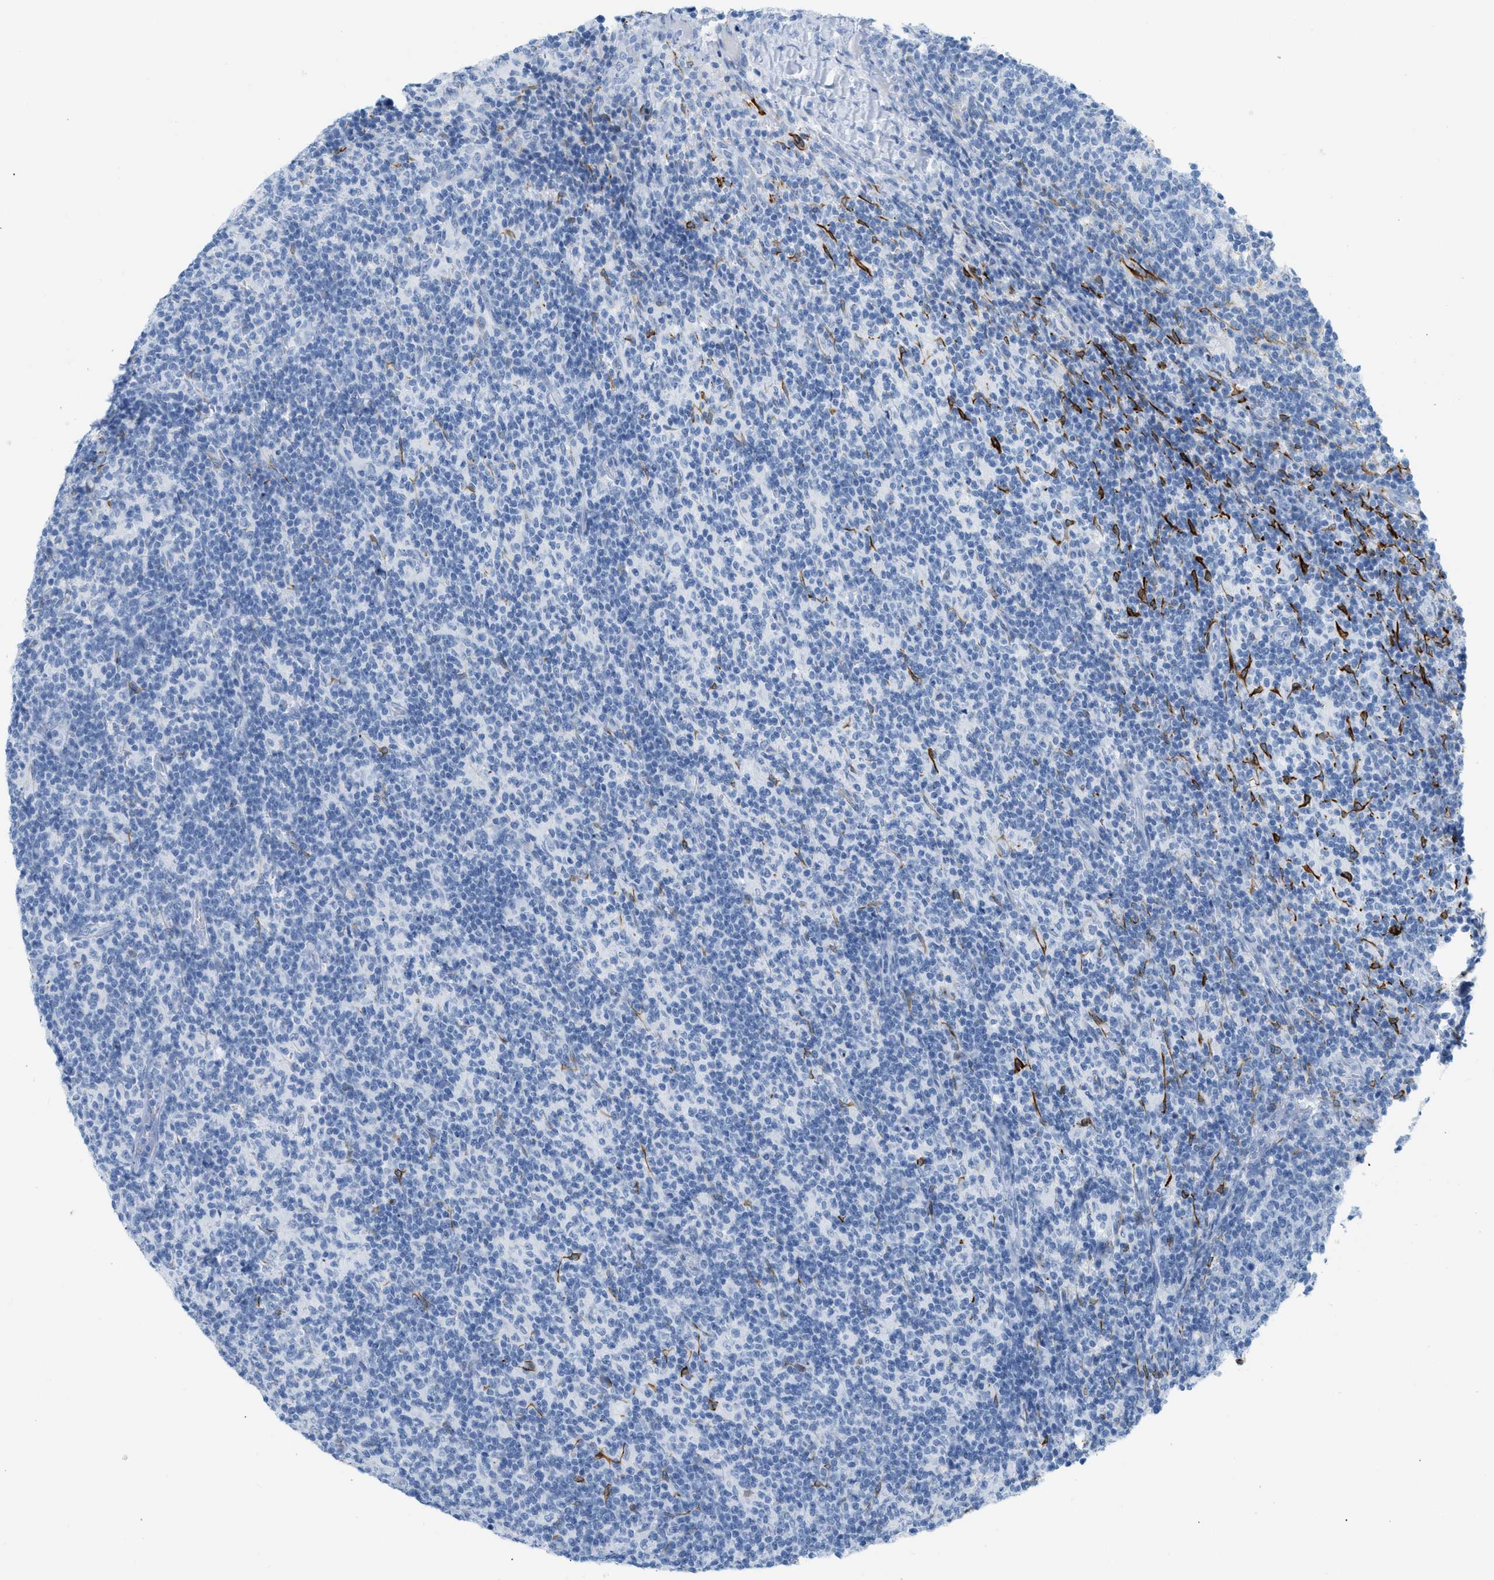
{"staining": {"intensity": "negative", "quantity": "none", "location": "none"}, "tissue": "lymph node", "cell_type": "Germinal center cells", "image_type": "normal", "snomed": [{"axis": "morphology", "description": "Normal tissue, NOS"}, {"axis": "morphology", "description": "Inflammation, NOS"}, {"axis": "topography", "description": "Lymph node"}], "caption": "Immunohistochemical staining of unremarkable lymph node exhibits no significant expression in germinal center cells. (DAB (3,3'-diaminobenzidine) immunohistochemistry visualized using brightfield microscopy, high magnification).", "gene": "DES", "patient": {"sex": "male", "age": 55}}